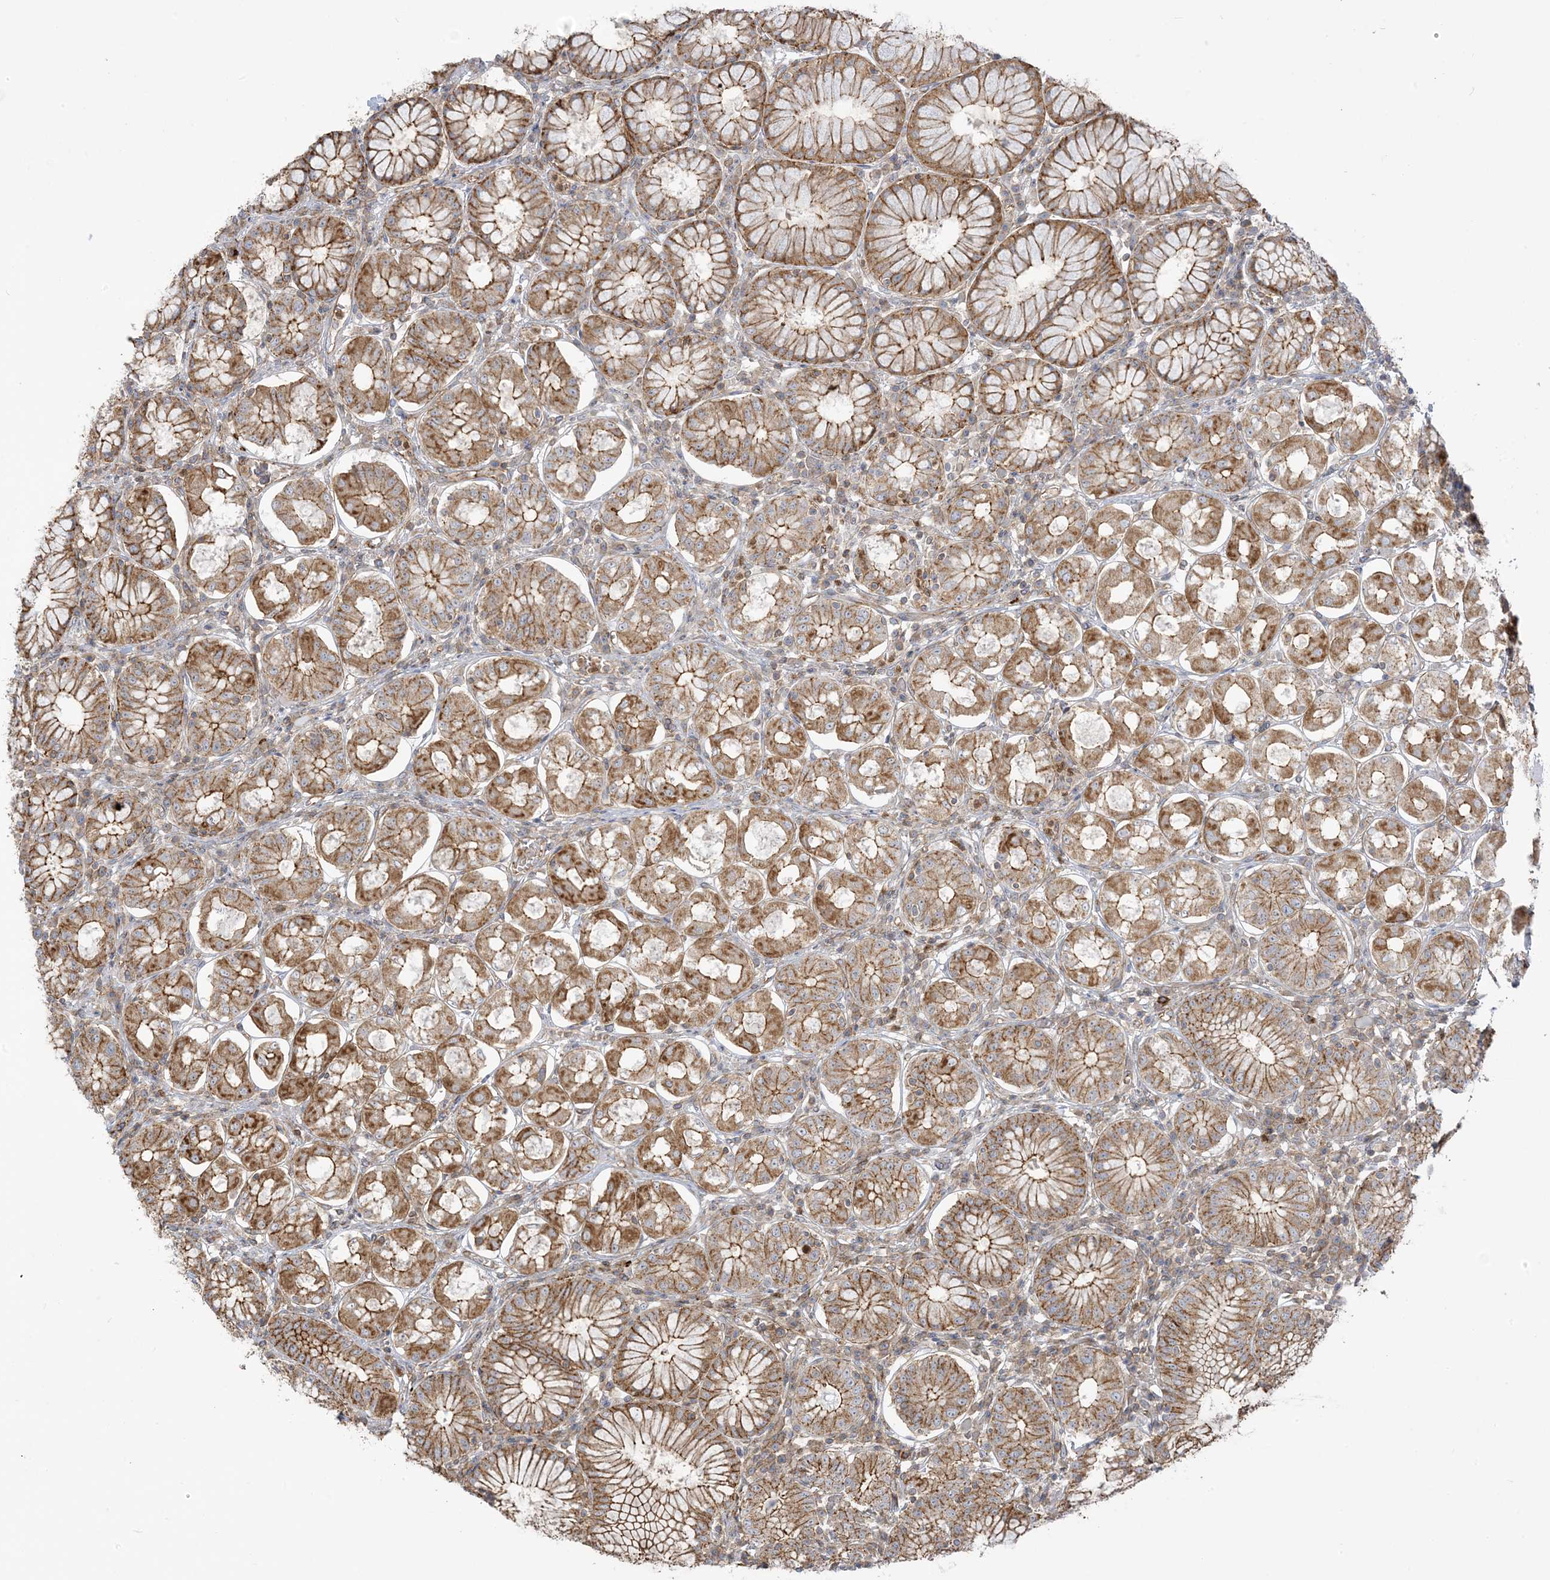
{"staining": {"intensity": "moderate", "quantity": ">75%", "location": "cytoplasmic/membranous"}, "tissue": "stomach", "cell_type": "Glandular cells", "image_type": "normal", "snomed": [{"axis": "morphology", "description": "Normal tissue, NOS"}, {"axis": "topography", "description": "Stomach, lower"}], "caption": "This is an image of IHC staining of benign stomach, which shows moderate expression in the cytoplasmic/membranous of glandular cells.", "gene": "ICMT", "patient": {"sex": "female", "age": 56}}